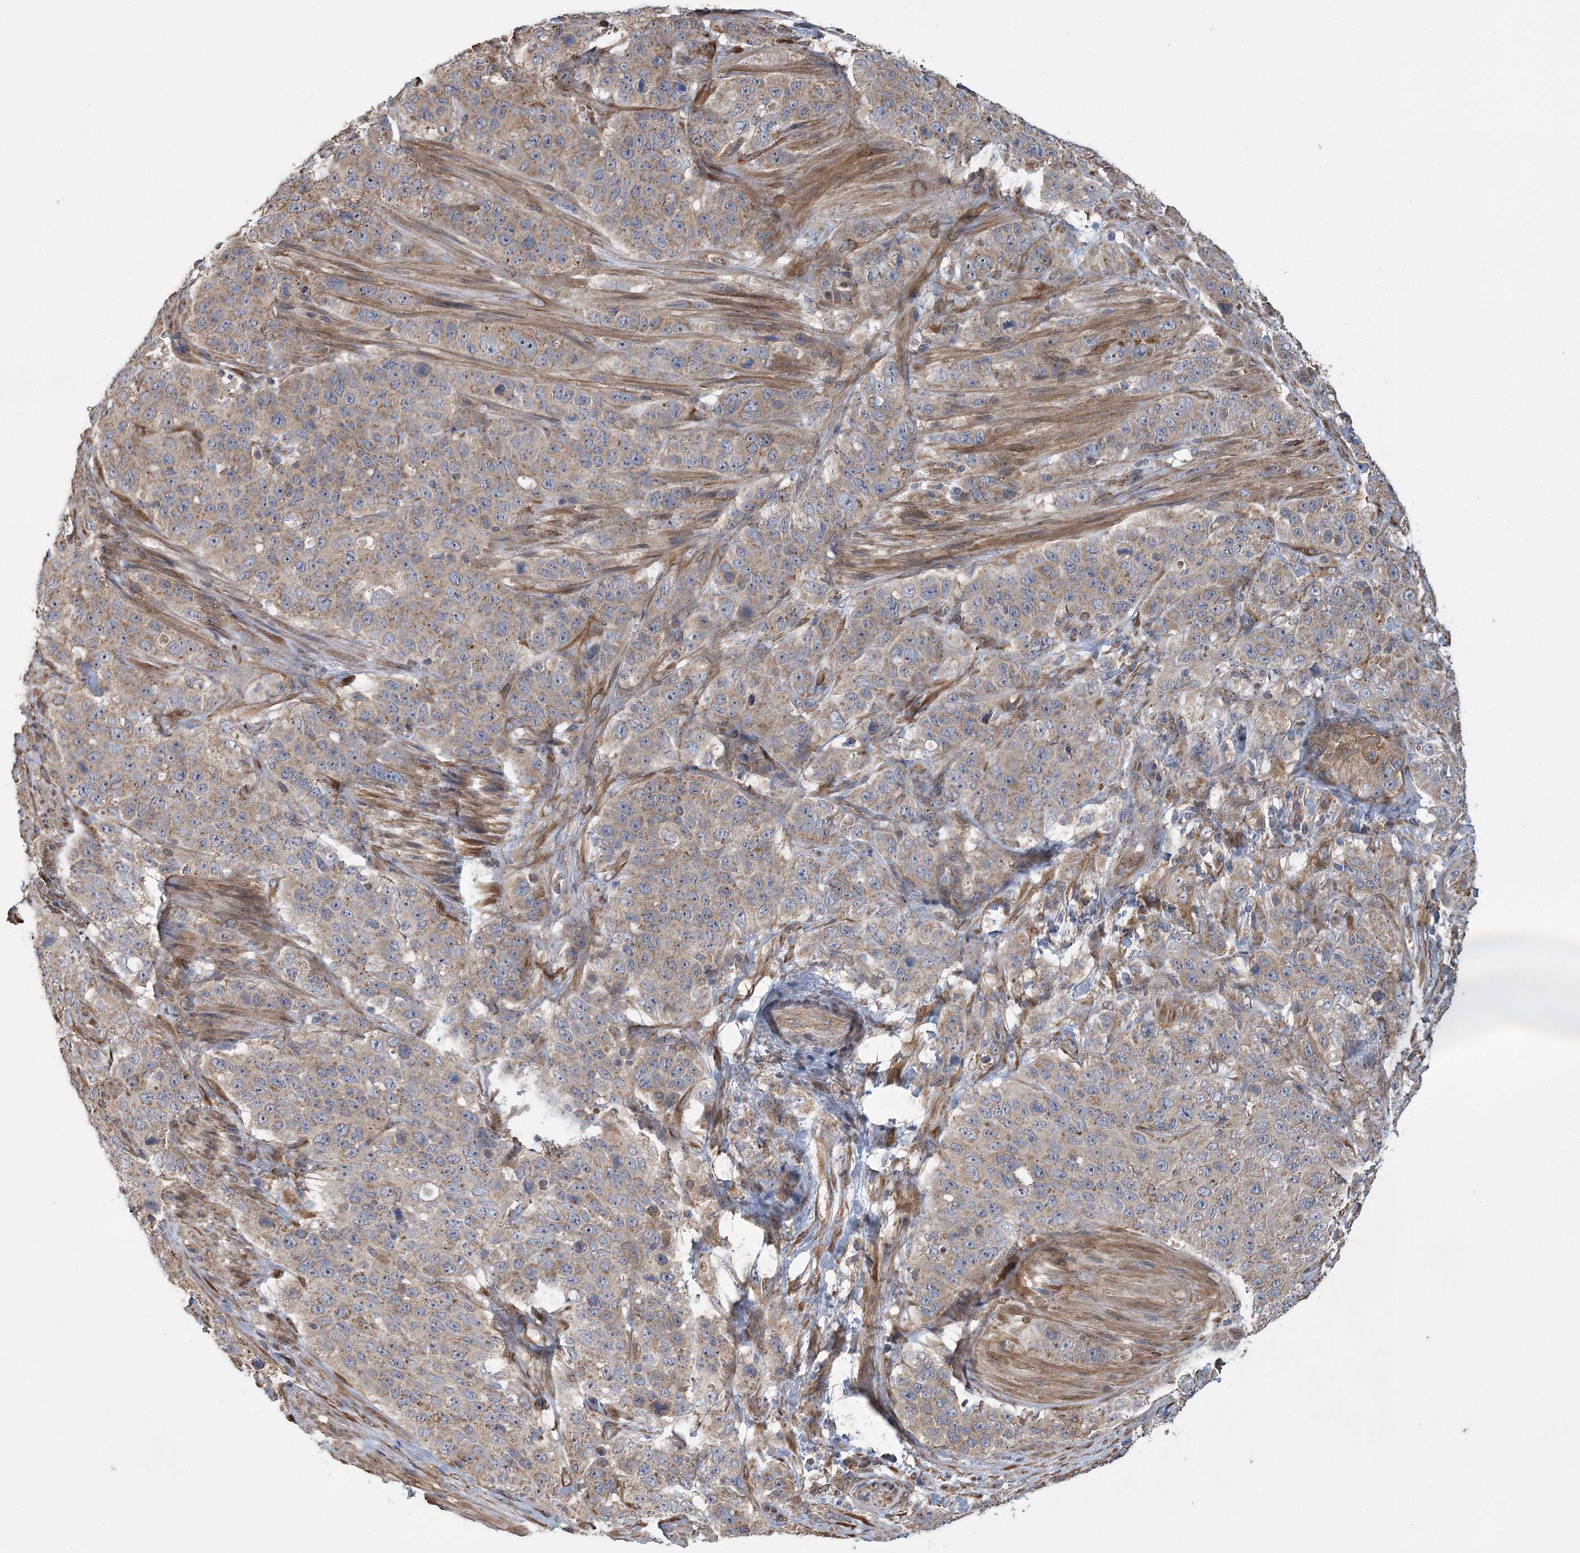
{"staining": {"intensity": "weak", "quantity": ">75%", "location": "cytoplasmic/membranous"}, "tissue": "stomach cancer", "cell_type": "Tumor cells", "image_type": "cancer", "snomed": [{"axis": "morphology", "description": "Adenocarcinoma, NOS"}, {"axis": "topography", "description": "Stomach"}], "caption": "A brown stain highlights weak cytoplasmic/membranous expression of a protein in human stomach cancer tumor cells.", "gene": "RWDD4", "patient": {"sex": "male", "age": 48}}